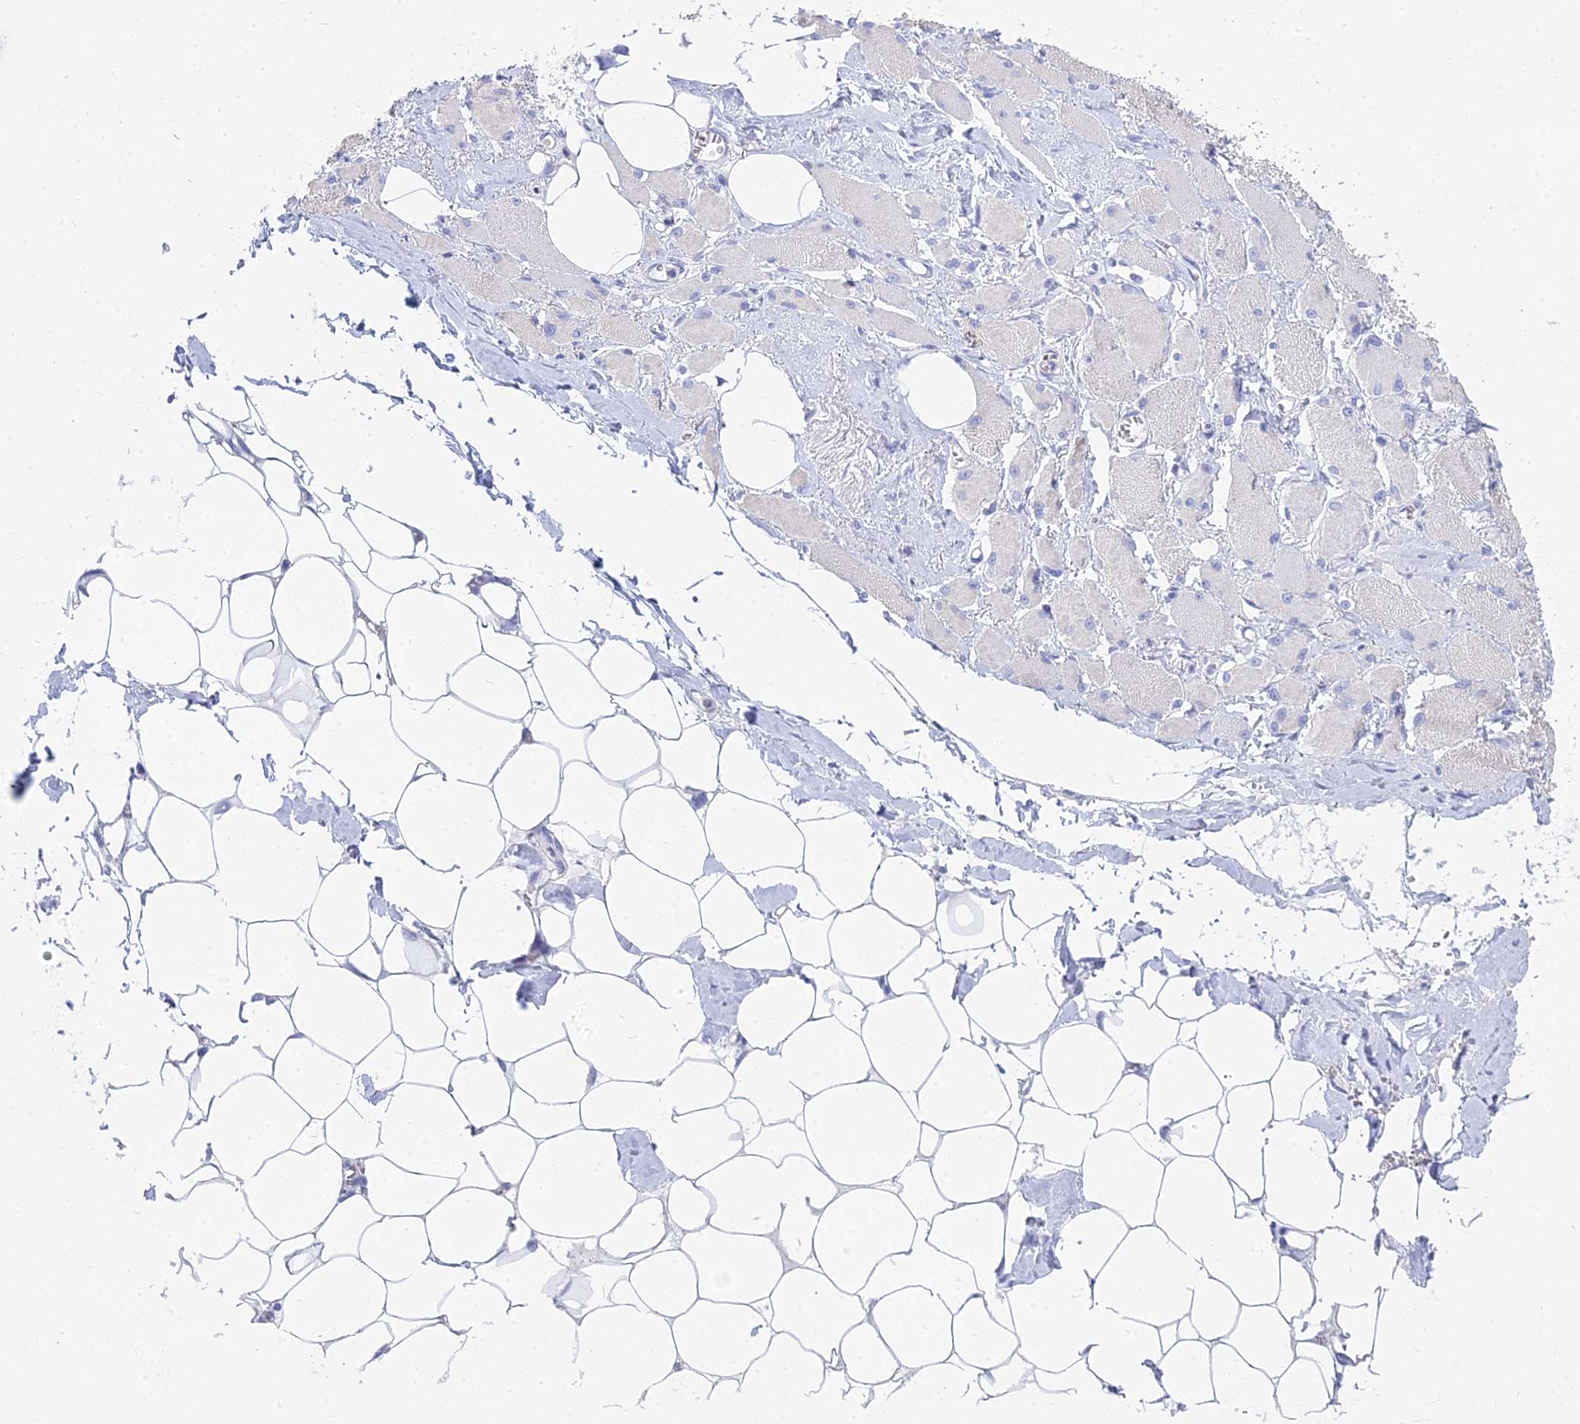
{"staining": {"intensity": "negative", "quantity": "none", "location": "none"}, "tissue": "skeletal muscle", "cell_type": "Myocytes", "image_type": "normal", "snomed": [{"axis": "morphology", "description": "Normal tissue, NOS"}, {"axis": "morphology", "description": "Basal cell carcinoma"}, {"axis": "topography", "description": "Skeletal muscle"}], "caption": "Immunohistochemical staining of benign skeletal muscle demonstrates no significant expression in myocytes. The staining was performed using DAB to visualize the protein expression in brown, while the nuclei were stained in blue with hematoxylin (Magnification: 20x).", "gene": "S100A7", "patient": {"sex": "female", "age": 64}}